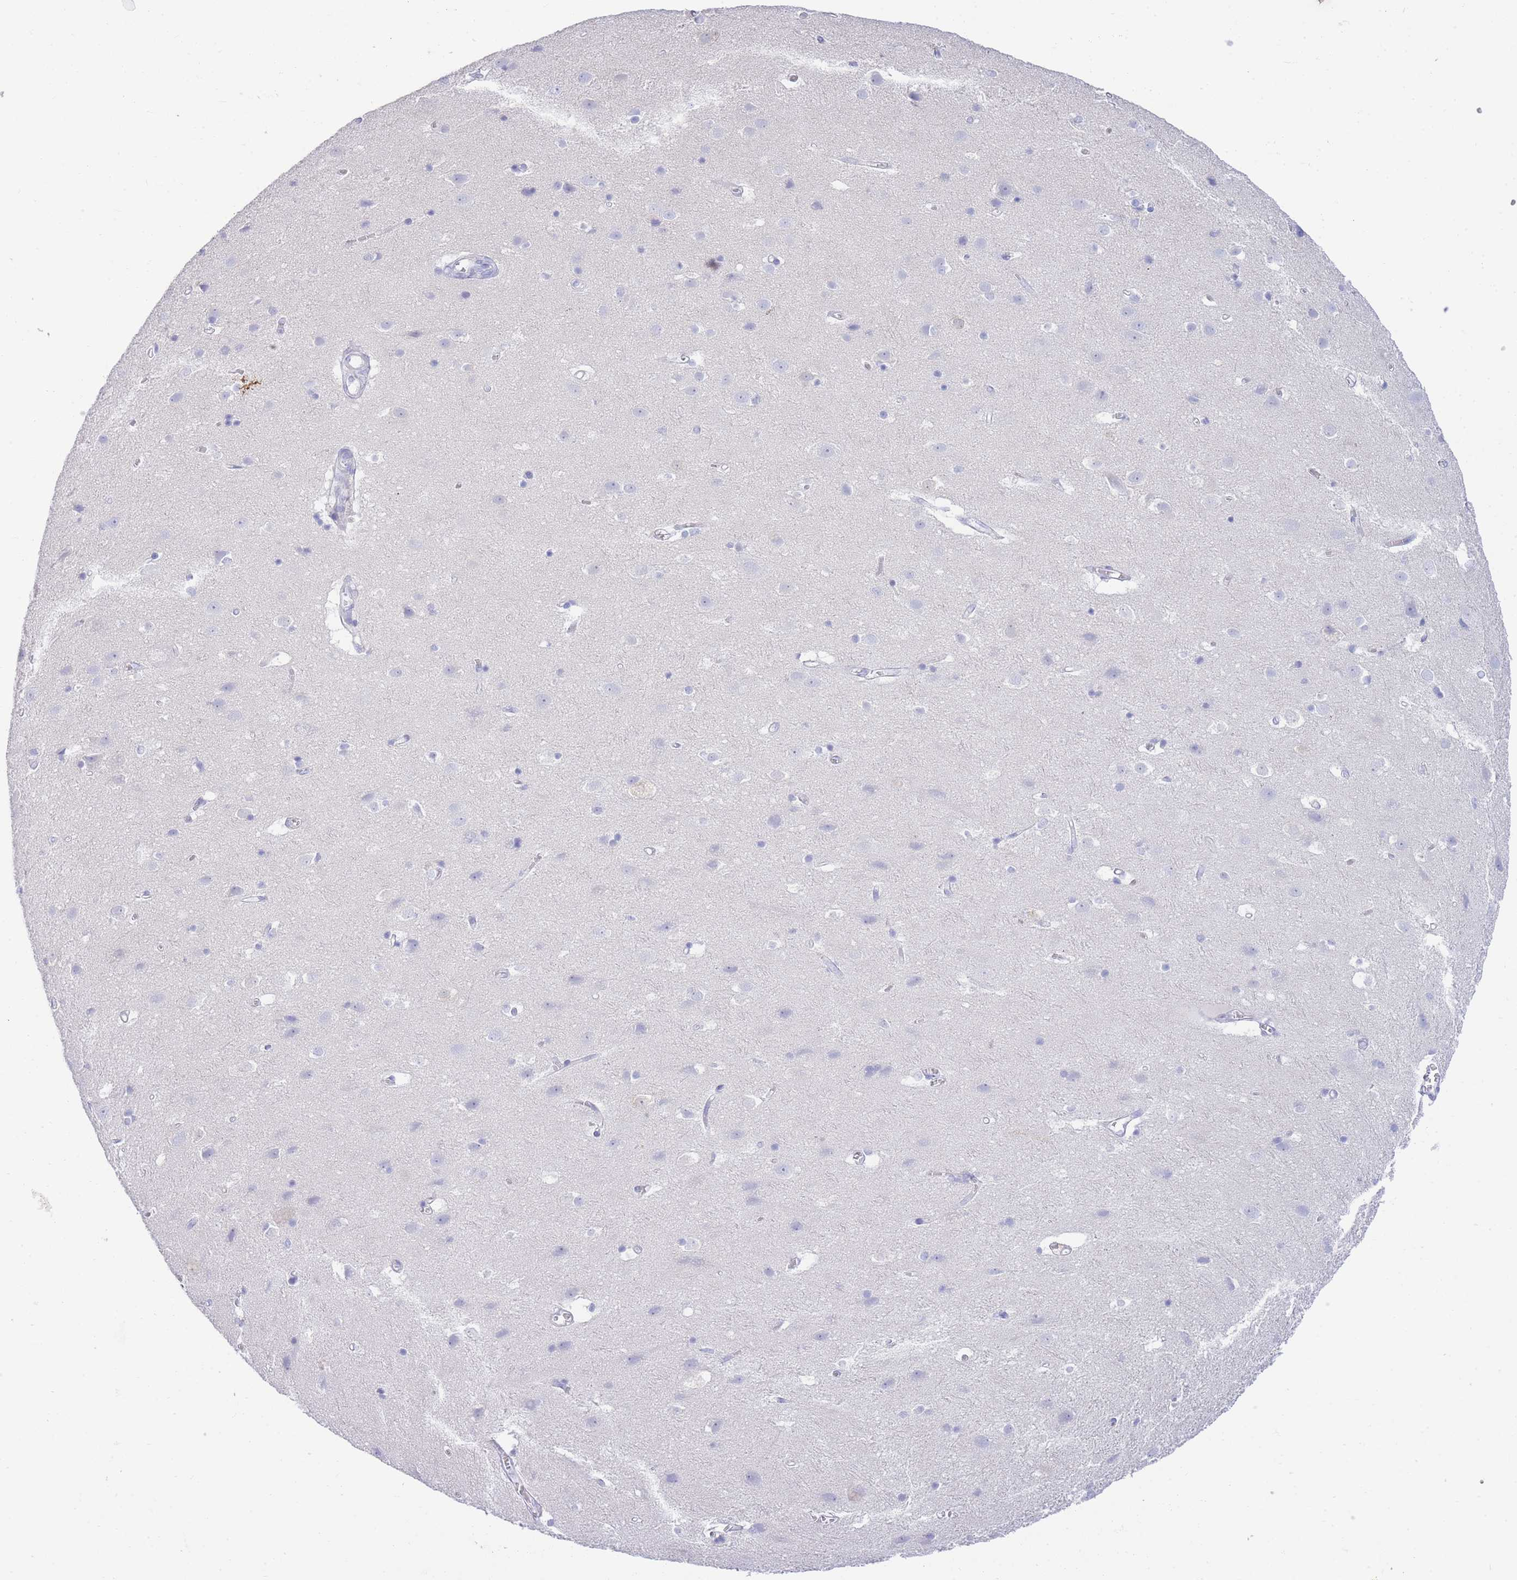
{"staining": {"intensity": "negative", "quantity": "none", "location": "none"}, "tissue": "cerebral cortex", "cell_type": "Endothelial cells", "image_type": "normal", "snomed": [{"axis": "morphology", "description": "Normal tissue, NOS"}, {"axis": "topography", "description": "Cerebral cortex"}], "caption": "Histopathology image shows no significant protein positivity in endothelial cells of benign cerebral cortex.", "gene": "LRRC37A2", "patient": {"sex": "male", "age": 54}}